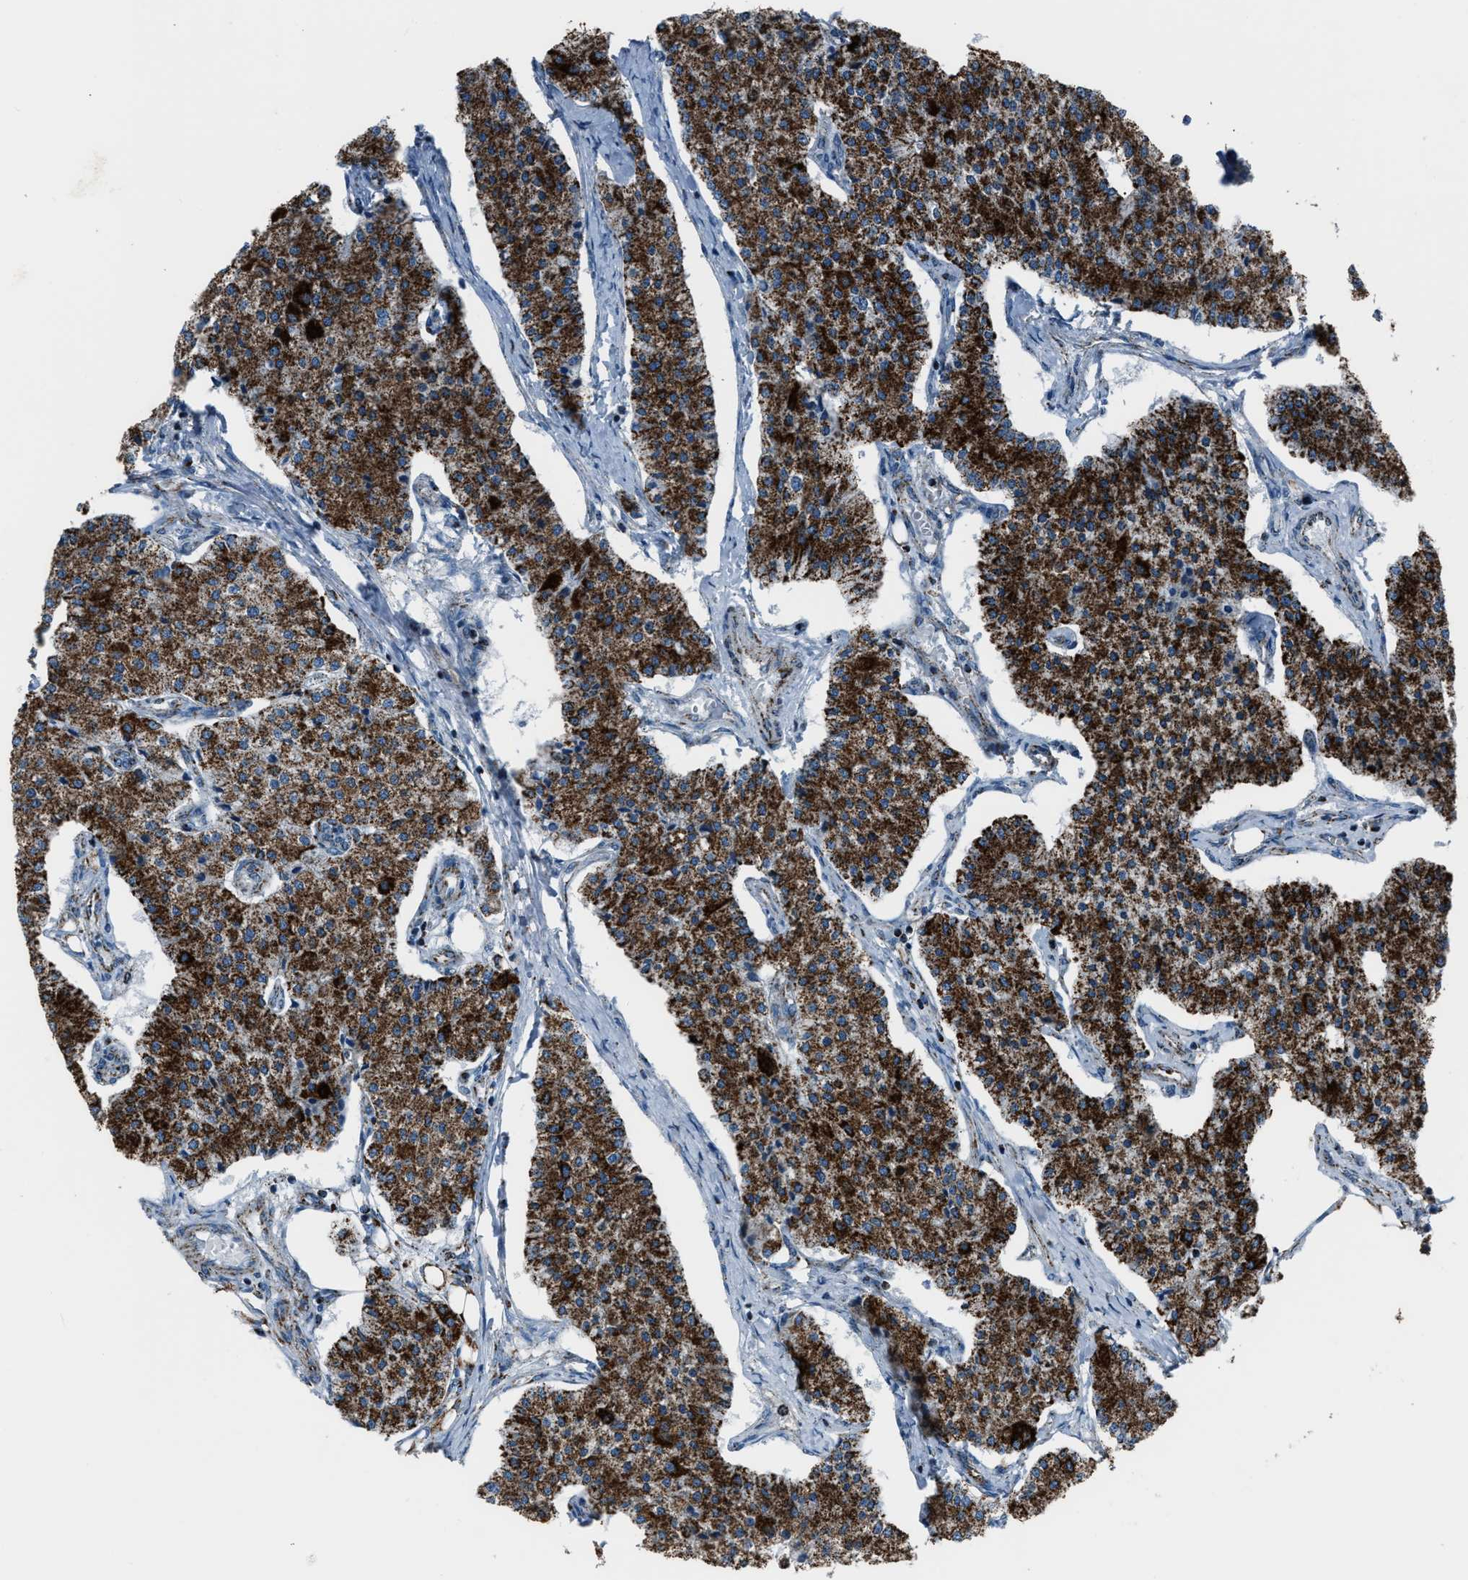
{"staining": {"intensity": "strong", "quantity": ">75%", "location": "cytoplasmic/membranous"}, "tissue": "carcinoid", "cell_type": "Tumor cells", "image_type": "cancer", "snomed": [{"axis": "morphology", "description": "Carcinoid, malignant, NOS"}, {"axis": "topography", "description": "Colon"}], "caption": "Immunohistochemistry image of neoplastic tissue: human malignant carcinoid stained using immunohistochemistry reveals high levels of strong protein expression localized specifically in the cytoplasmic/membranous of tumor cells, appearing as a cytoplasmic/membranous brown color.", "gene": "MDH2", "patient": {"sex": "female", "age": 52}}